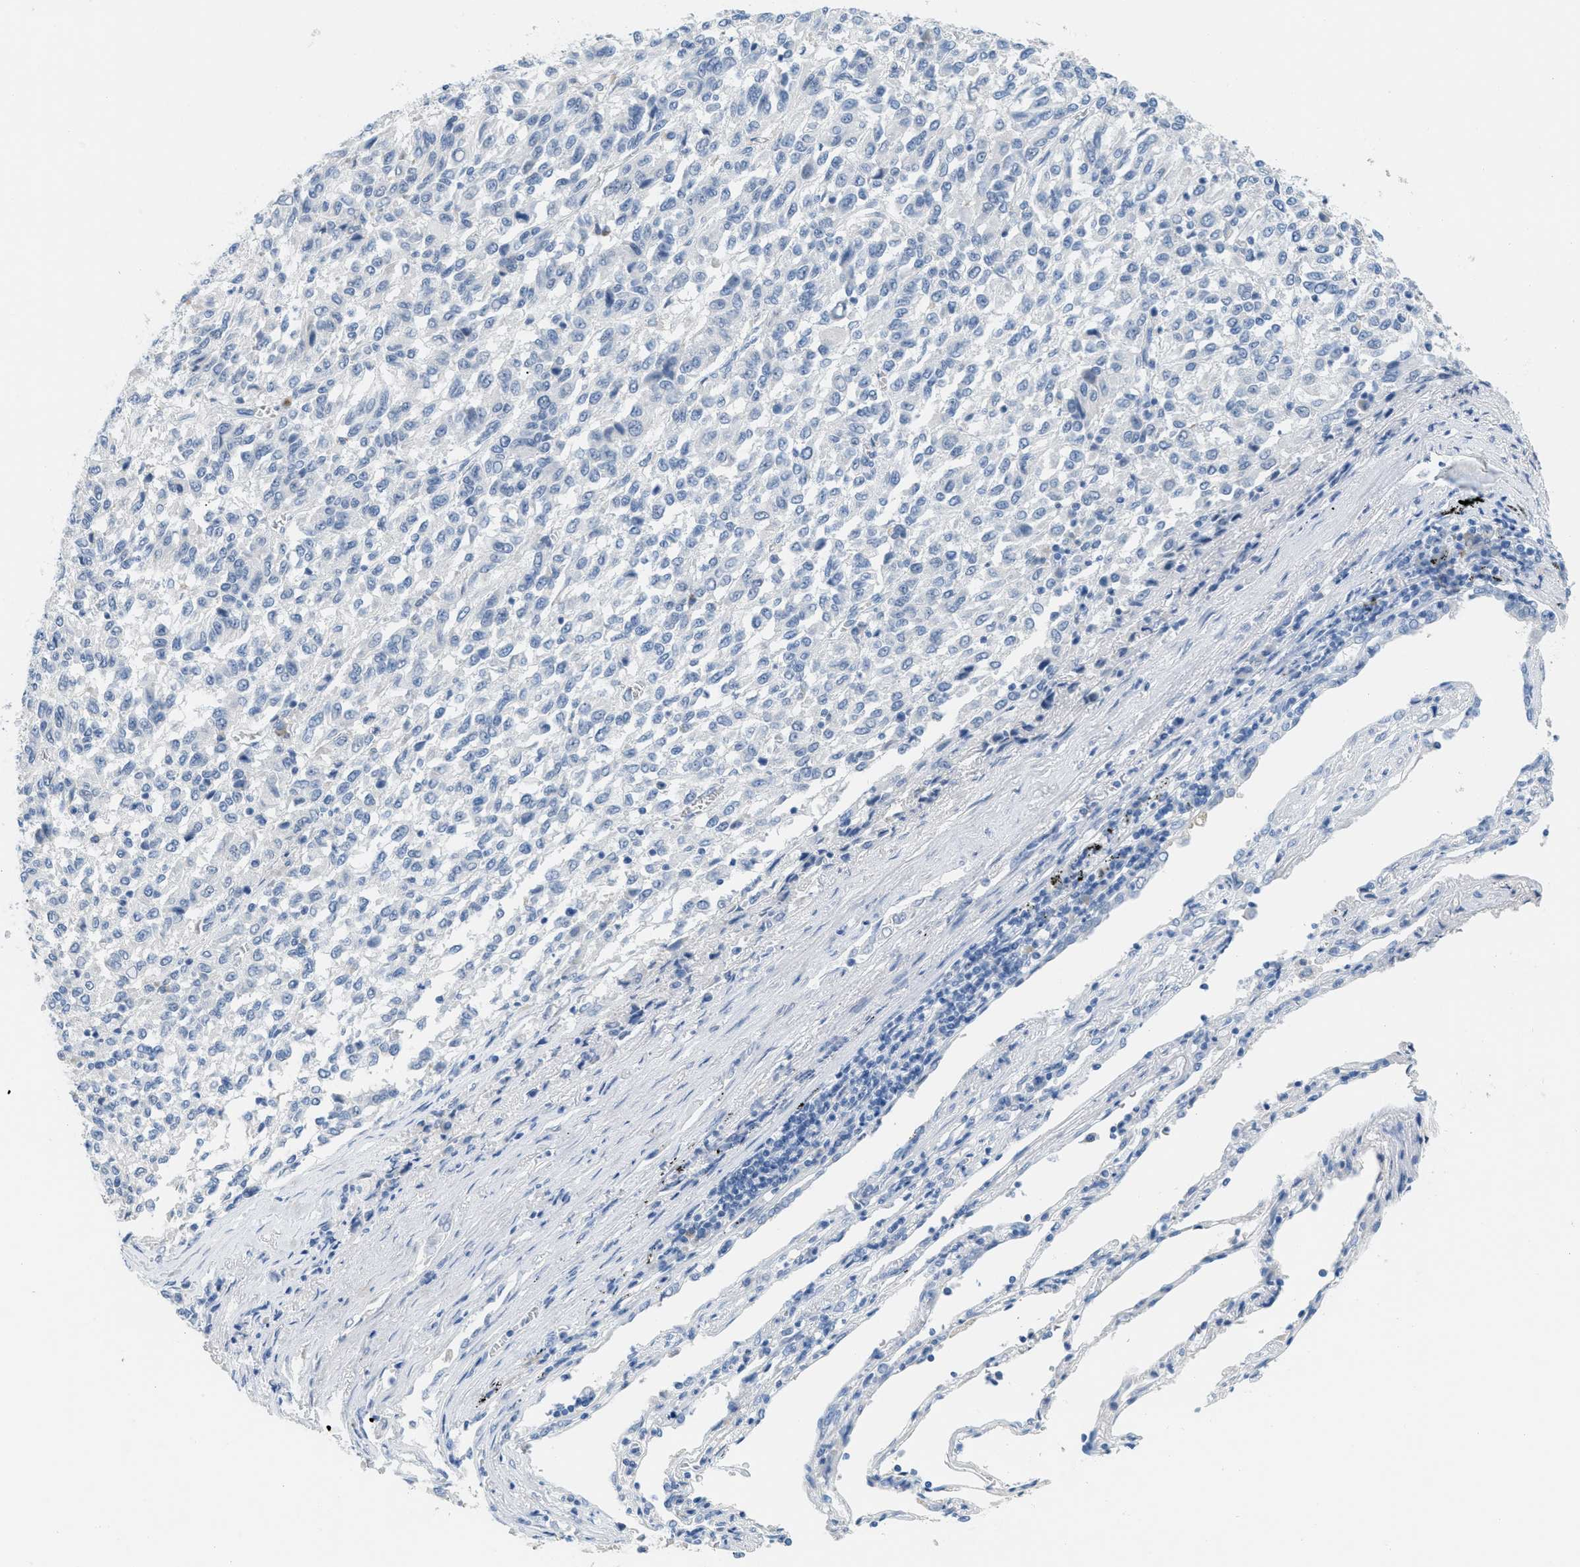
{"staining": {"intensity": "negative", "quantity": "none", "location": "none"}, "tissue": "melanoma", "cell_type": "Tumor cells", "image_type": "cancer", "snomed": [{"axis": "morphology", "description": "Malignant melanoma, Metastatic site"}, {"axis": "topography", "description": "Lung"}], "caption": "Tumor cells show no significant protein positivity in malignant melanoma (metastatic site). Brightfield microscopy of IHC stained with DAB (brown) and hematoxylin (blue), captured at high magnification.", "gene": "HSF2", "patient": {"sex": "male", "age": 64}}